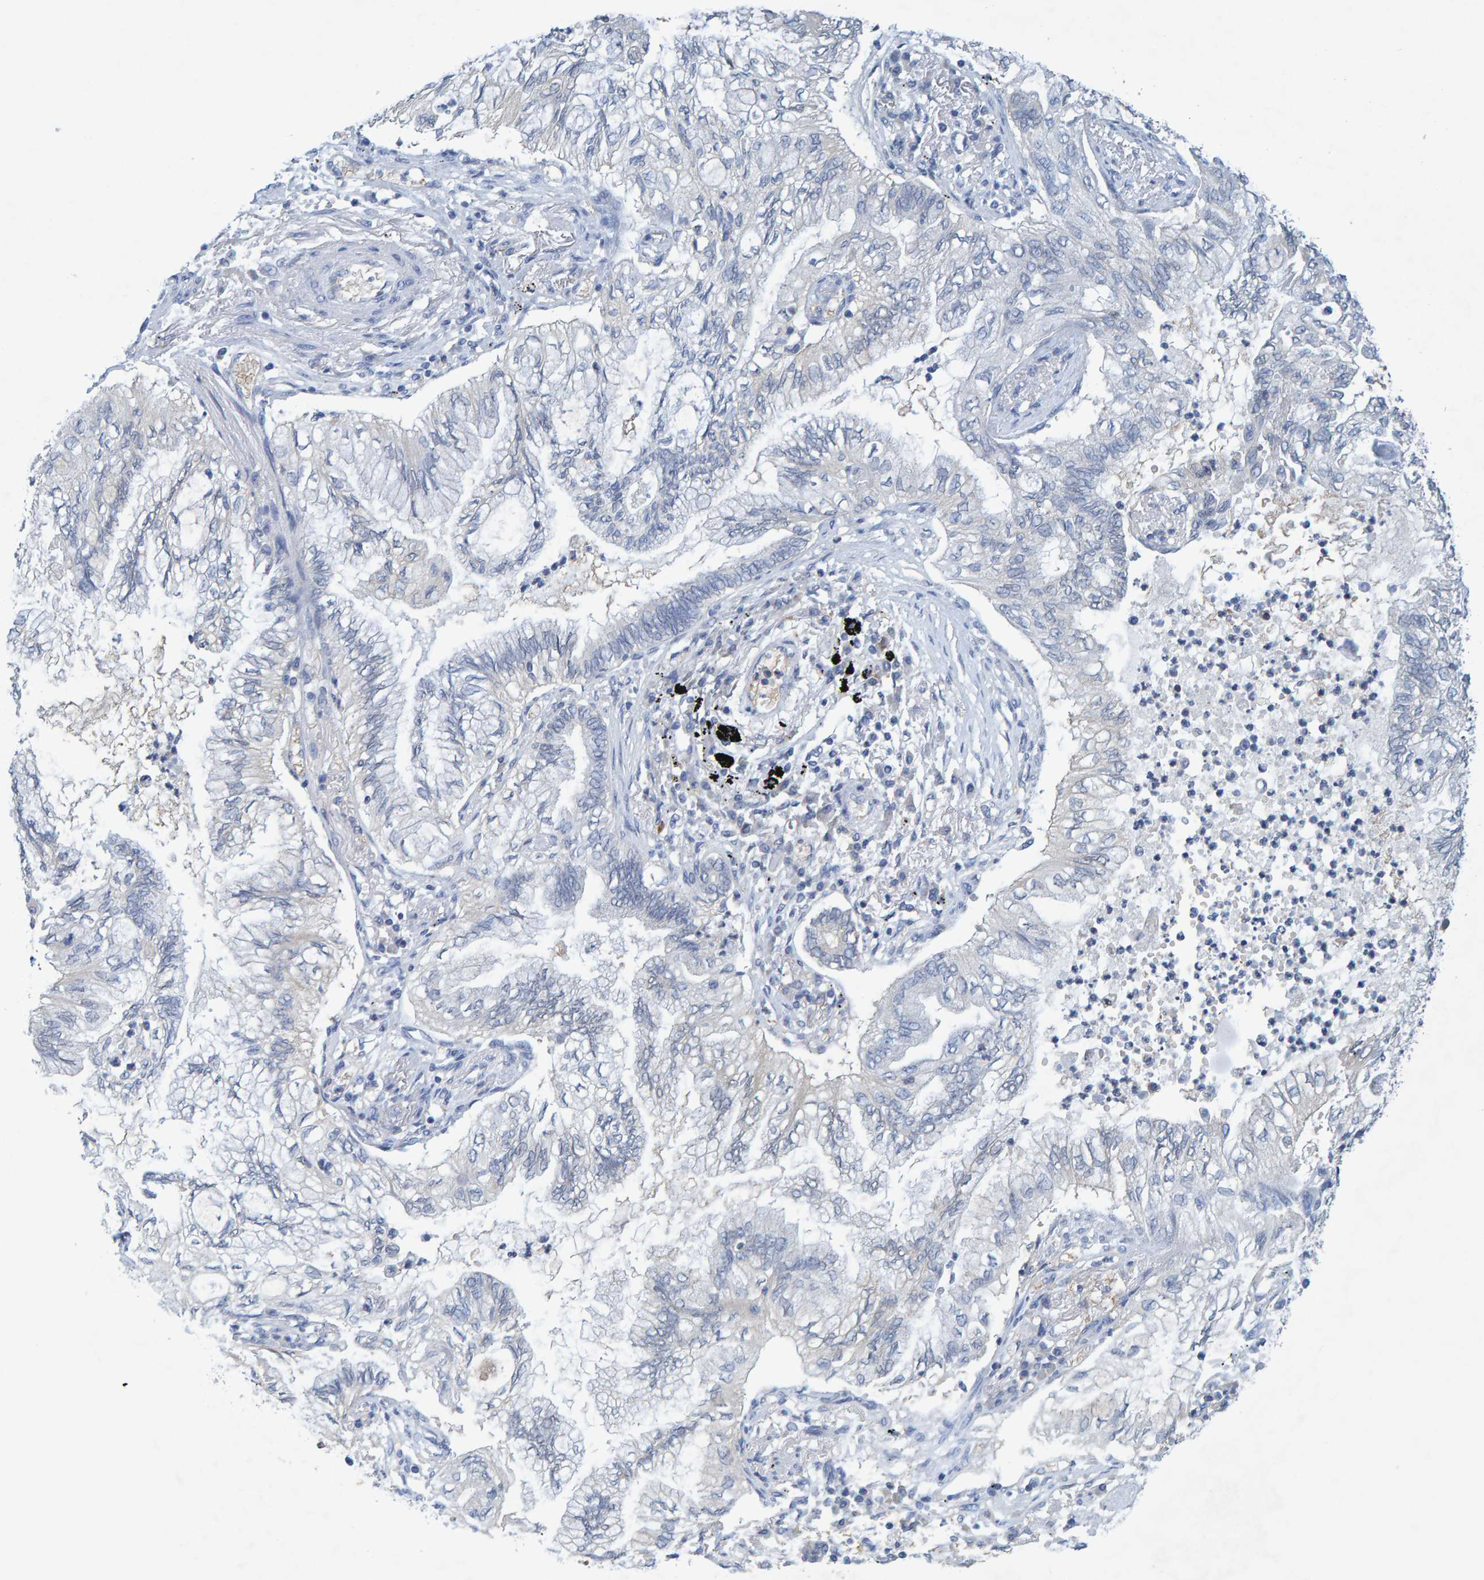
{"staining": {"intensity": "negative", "quantity": "none", "location": "none"}, "tissue": "lung cancer", "cell_type": "Tumor cells", "image_type": "cancer", "snomed": [{"axis": "morphology", "description": "Normal tissue, NOS"}, {"axis": "morphology", "description": "Adenocarcinoma, NOS"}, {"axis": "topography", "description": "Bronchus"}, {"axis": "topography", "description": "Lung"}], "caption": "DAB (3,3'-diaminobenzidine) immunohistochemical staining of lung cancer displays no significant staining in tumor cells.", "gene": "ALAD", "patient": {"sex": "female", "age": 70}}